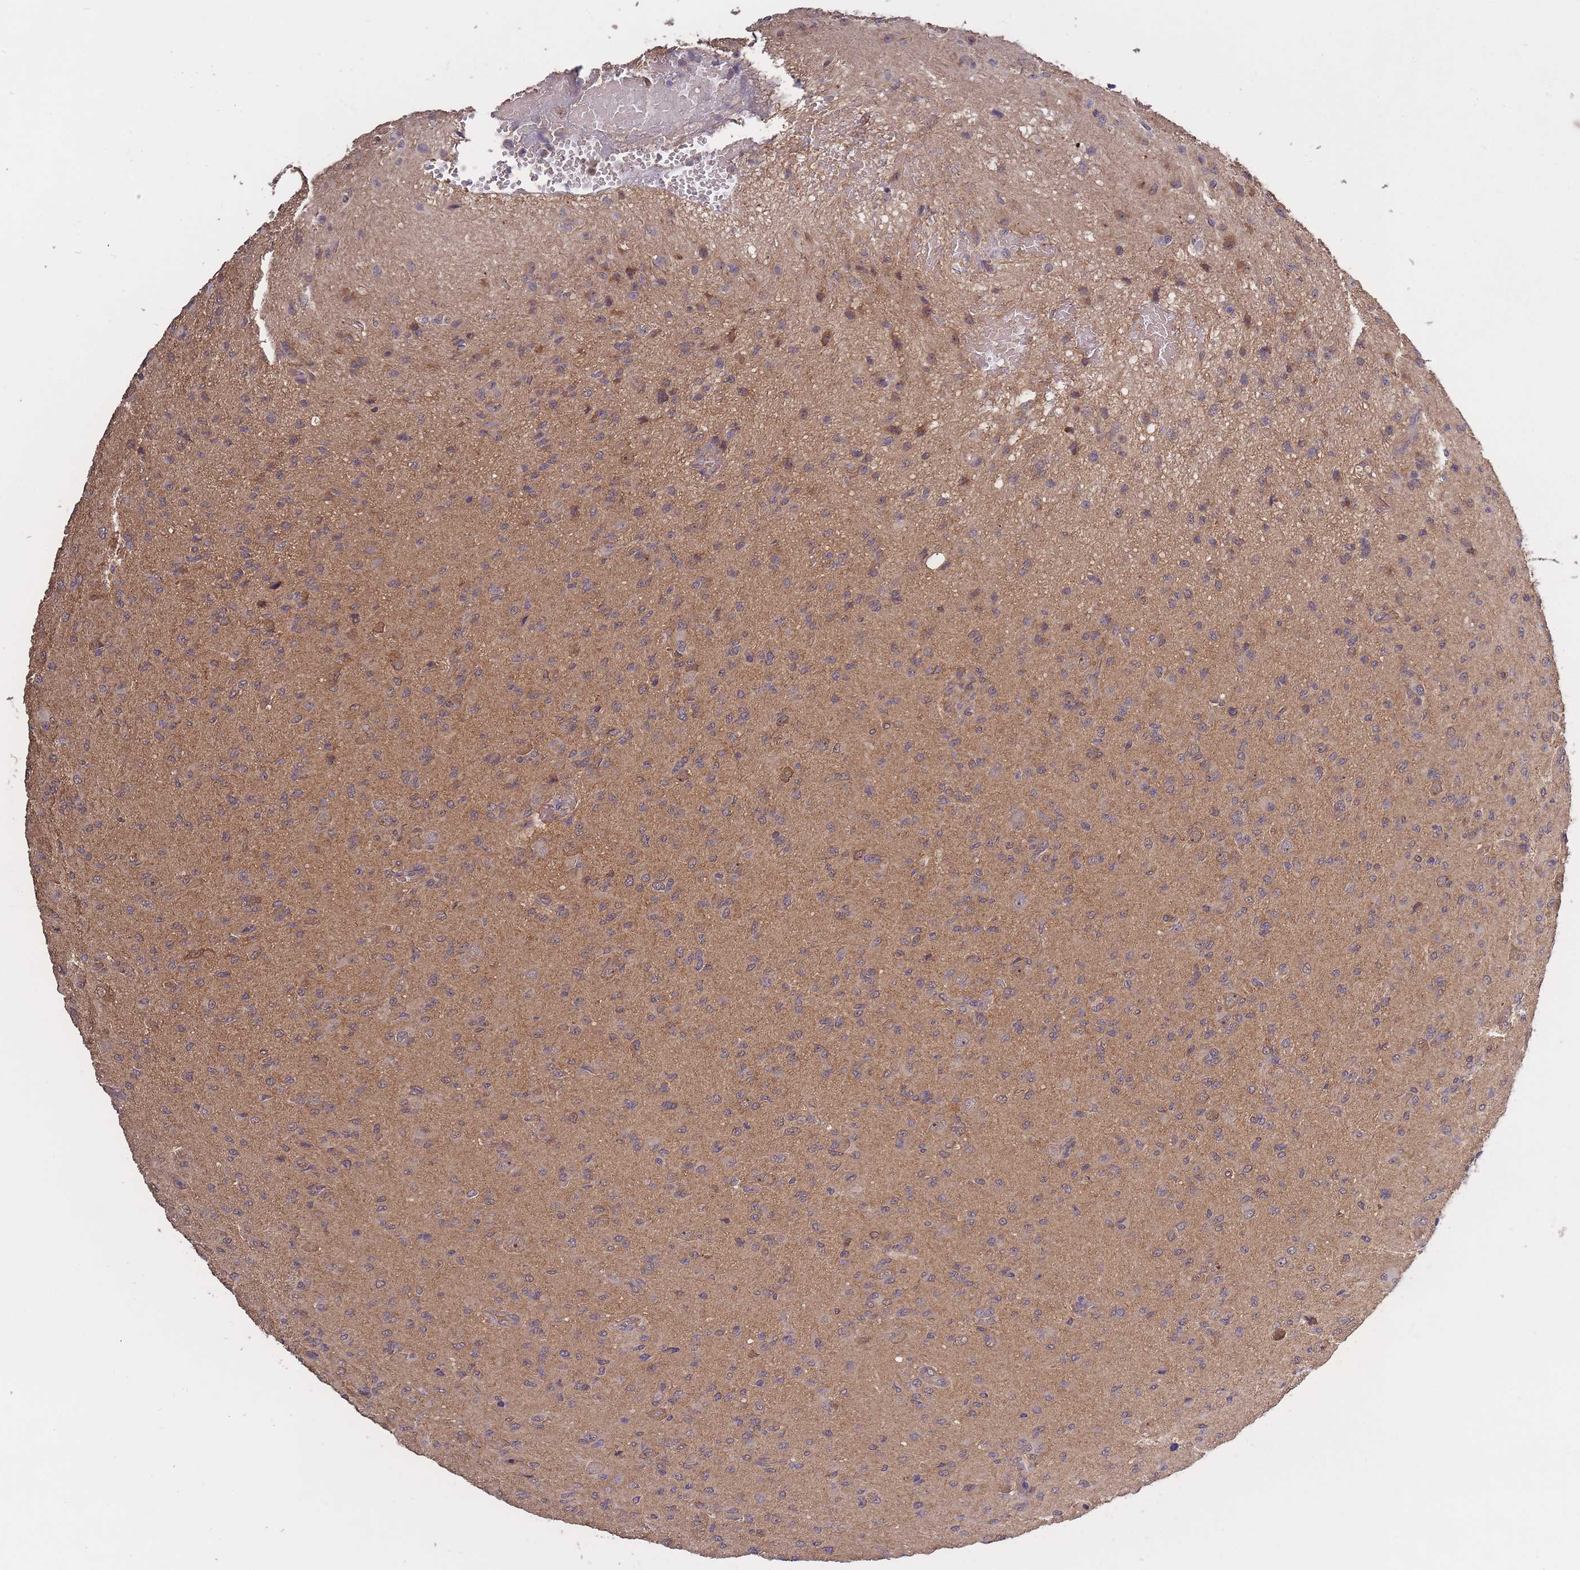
{"staining": {"intensity": "weak", "quantity": "<25%", "location": "cytoplasmic/membranous,nuclear"}, "tissue": "glioma", "cell_type": "Tumor cells", "image_type": "cancer", "snomed": [{"axis": "morphology", "description": "Glioma, malignant, High grade"}, {"axis": "topography", "description": "Brain"}], "caption": "Tumor cells are negative for protein expression in human glioma.", "gene": "KIAA1755", "patient": {"sex": "male", "age": 36}}